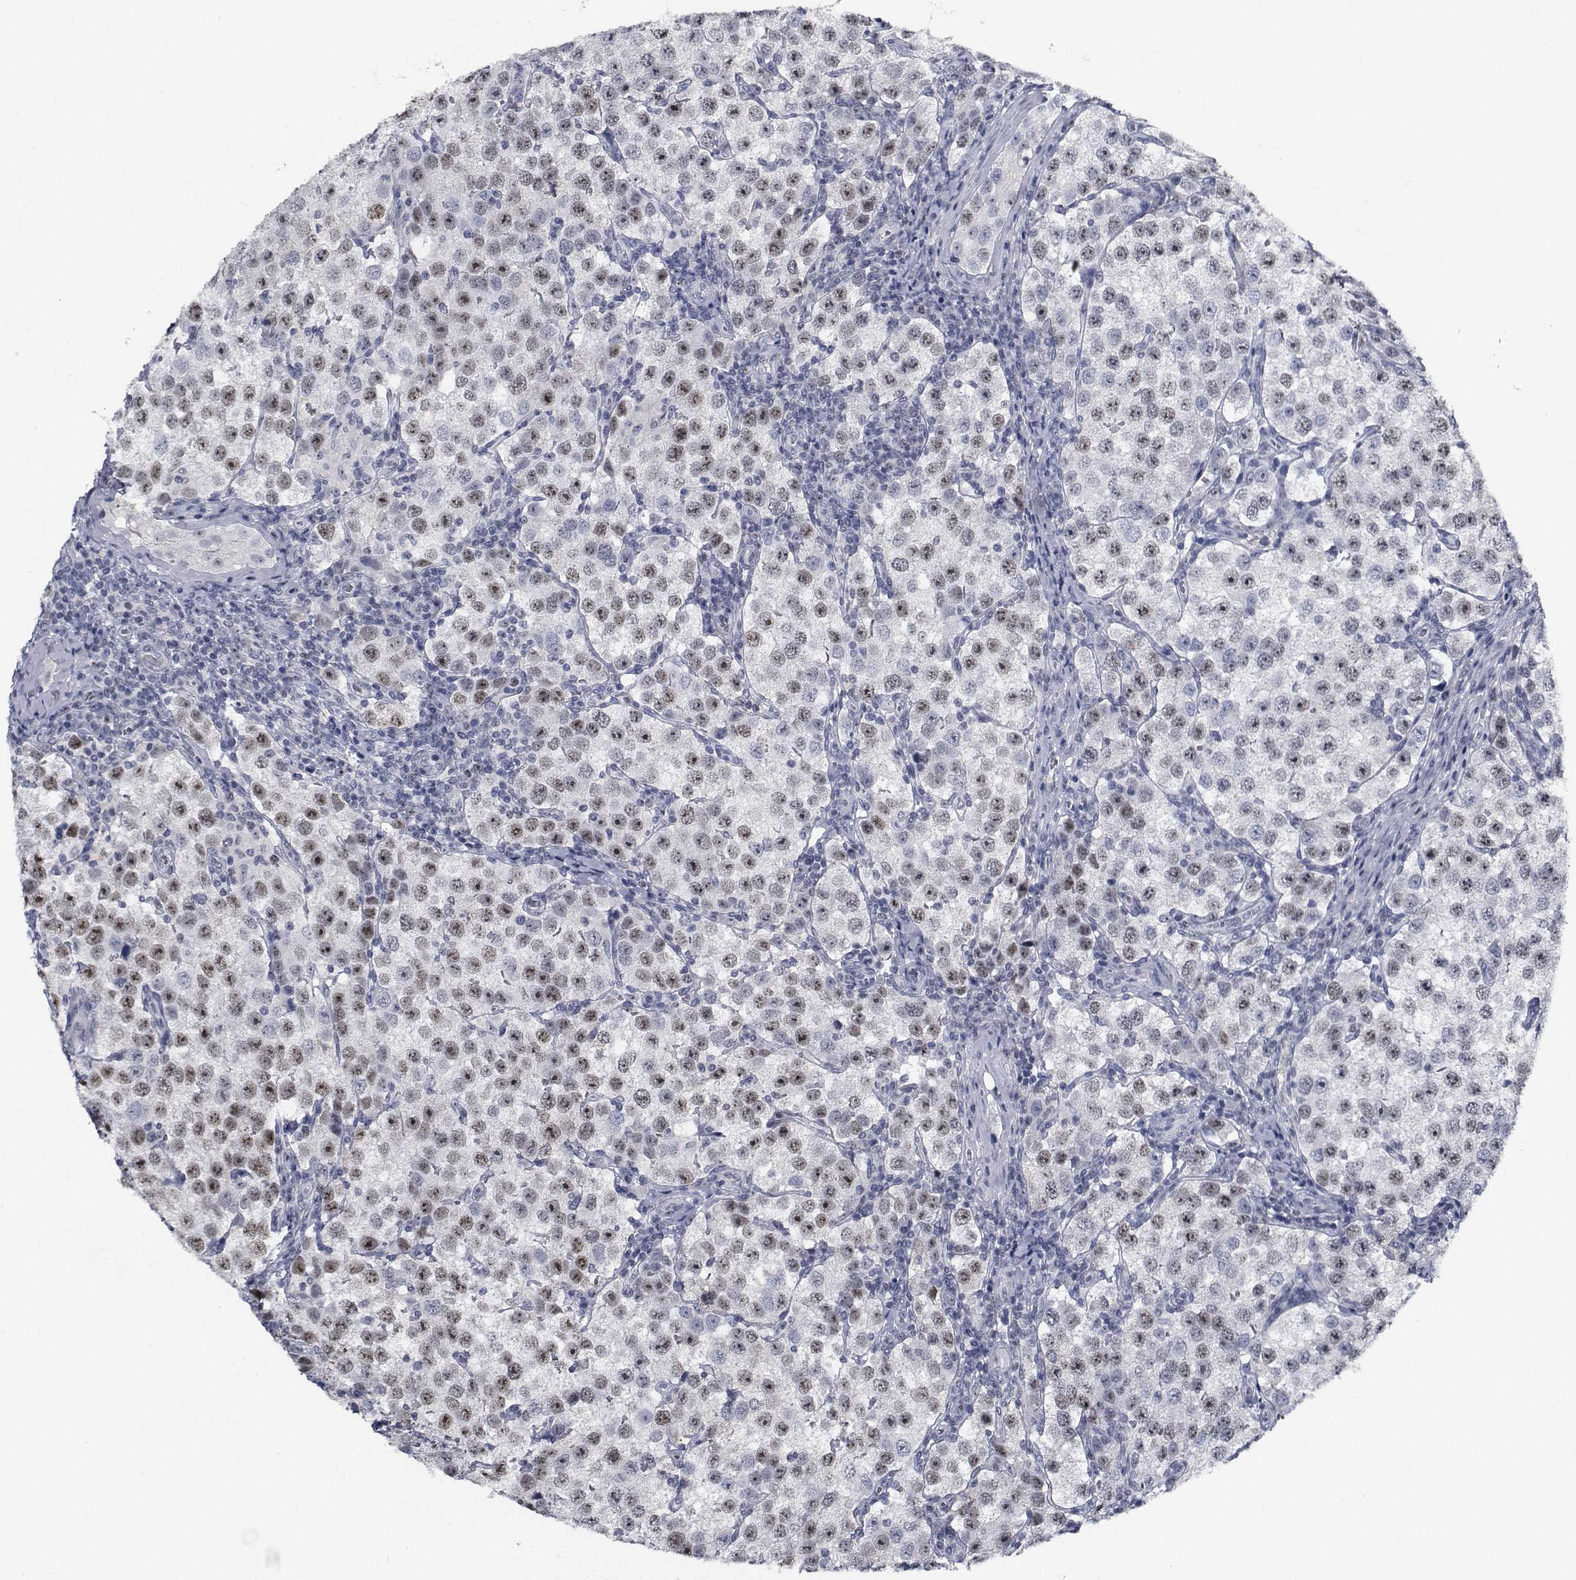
{"staining": {"intensity": "weak", "quantity": ">75%", "location": "nuclear"}, "tissue": "testis cancer", "cell_type": "Tumor cells", "image_type": "cancer", "snomed": [{"axis": "morphology", "description": "Seminoma, NOS"}, {"axis": "topography", "description": "Testis"}], "caption": "An immunohistochemistry (IHC) histopathology image of tumor tissue is shown. Protein staining in brown highlights weak nuclear positivity in testis cancer within tumor cells.", "gene": "NVL", "patient": {"sex": "male", "age": 37}}